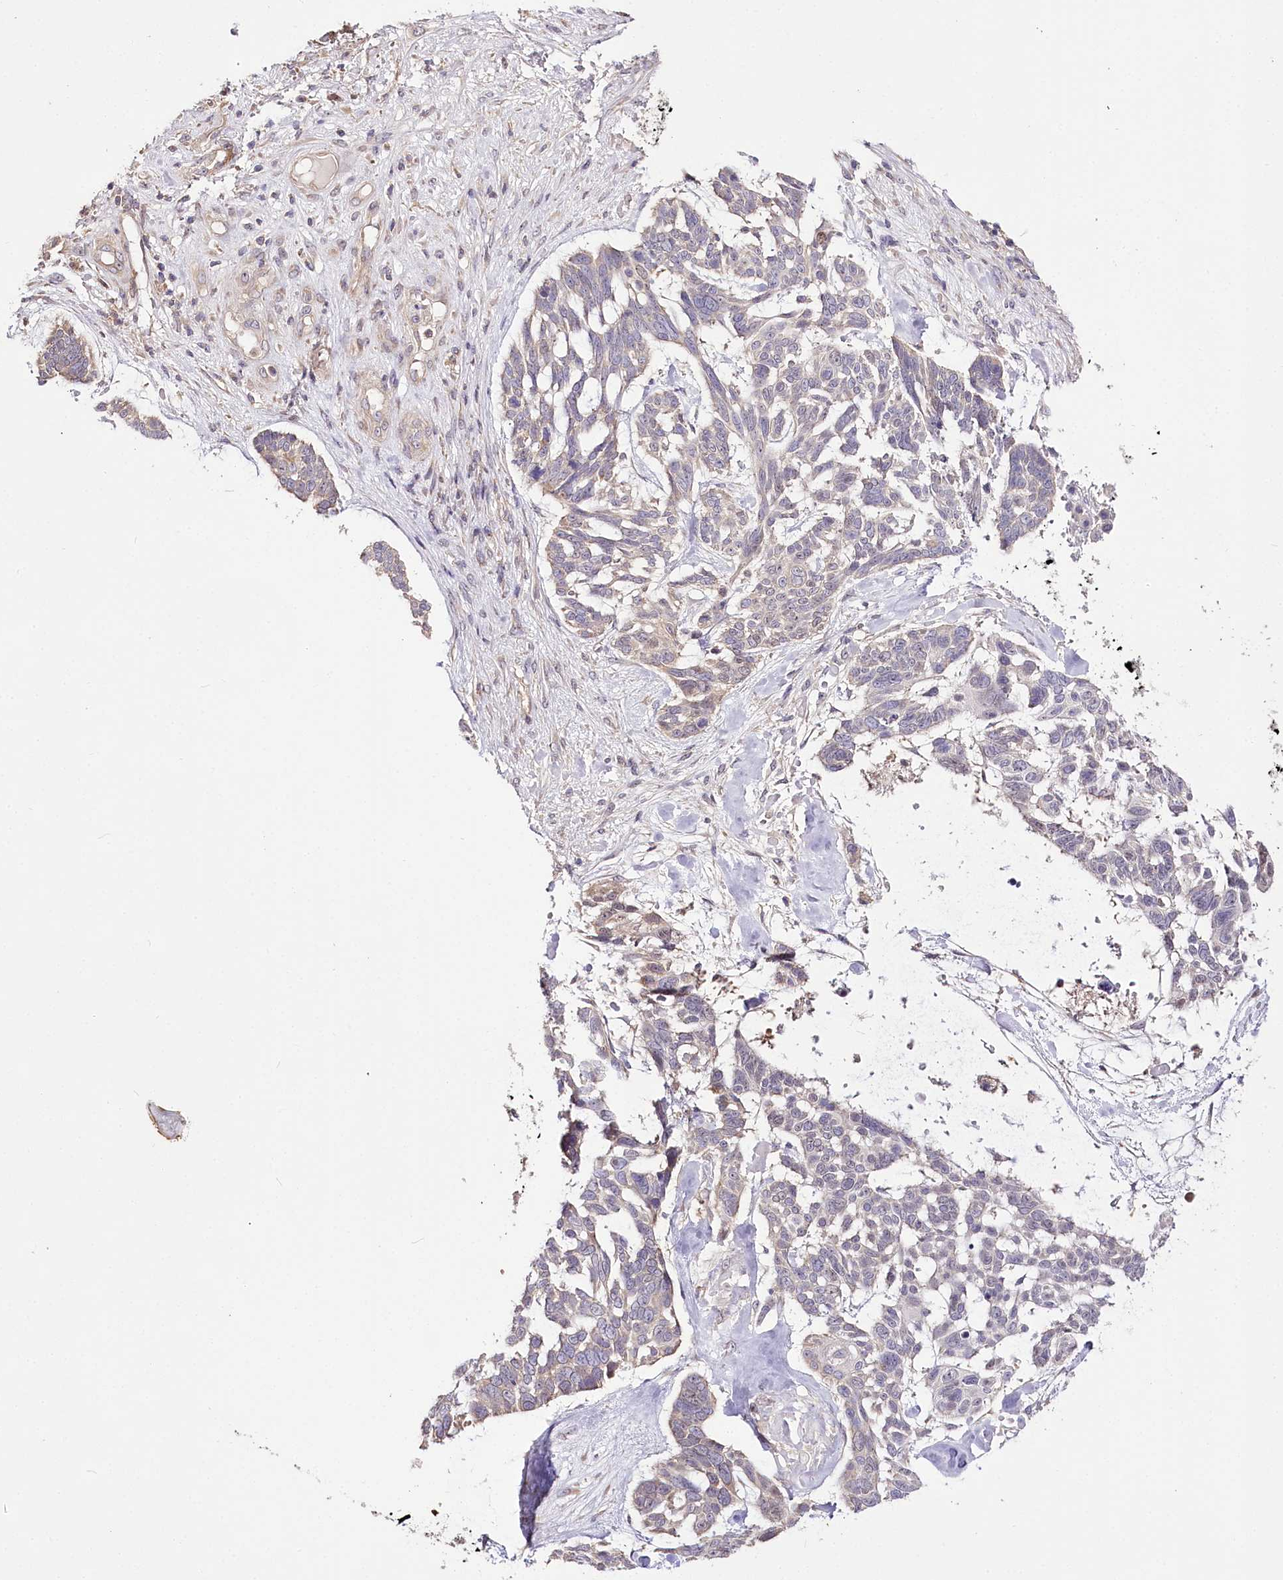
{"staining": {"intensity": "negative", "quantity": "none", "location": "none"}, "tissue": "skin cancer", "cell_type": "Tumor cells", "image_type": "cancer", "snomed": [{"axis": "morphology", "description": "Basal cell carcinoma"}, {"axis": "topography", "description": "Skin"}], "caption": "Human skin cancer (basal cell carcinoma) stained for a protein using IHC reveals no positivity in tumor cells.", "gene": "ZNF226", "patient": {"sex": "male", "age": 88}}